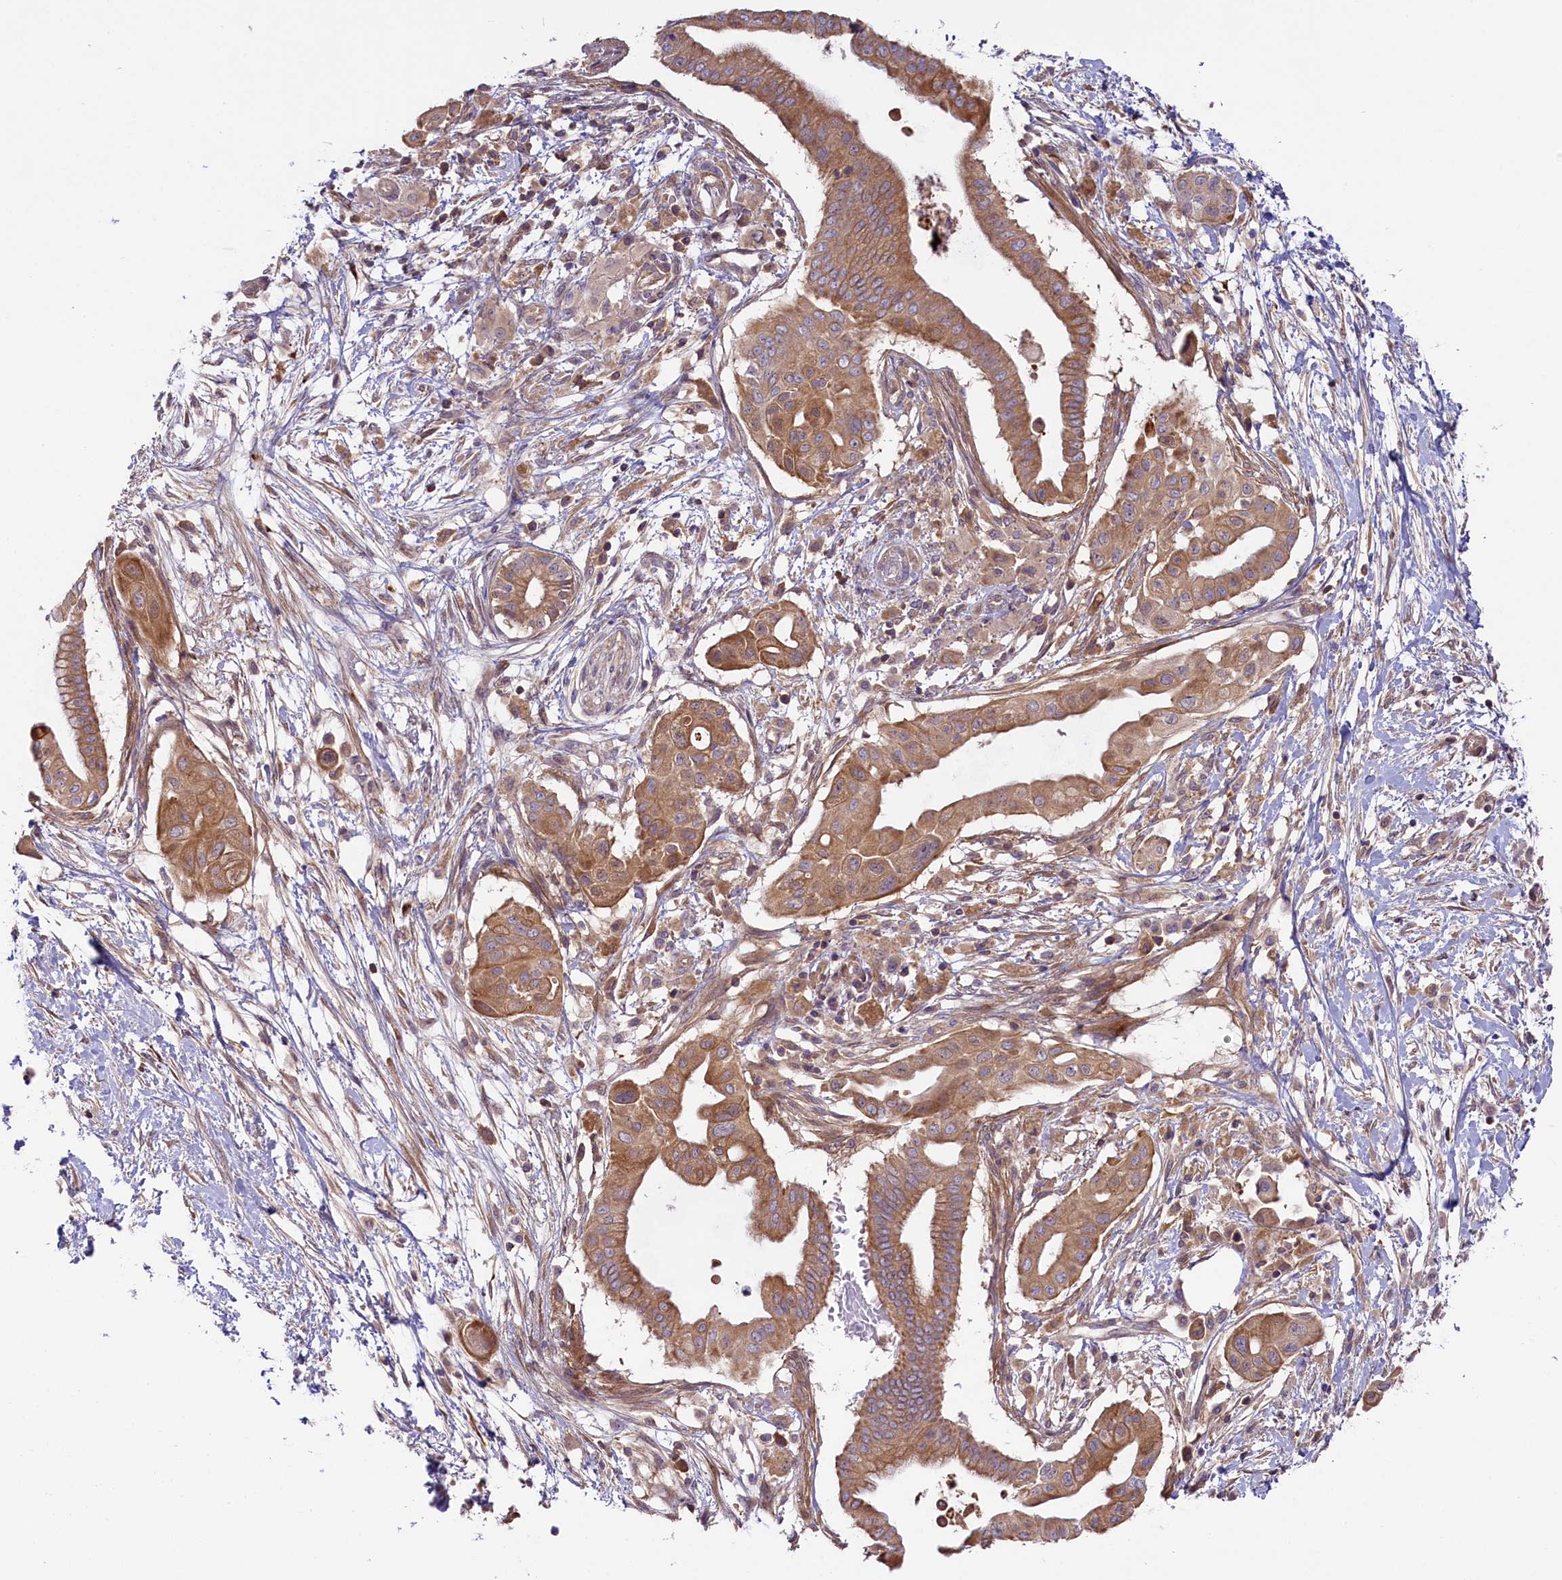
{"staining": {"intensity": "moderate", "quantity": ">75%", "location": "cytoplasmic/membranous"}, "tissue": "pancreatic cancer", "cell_type": "Tumor cells", "image_type": "cancer", "snomed": [{"axis": "morphology", "description": "Adenocarcinoma, NOS"}, {"axis": "topography", "description": "Pancreas"}], "caption": "Moderate cytoplasmic/membranous protein expression is appreciated in approximately >75% of tumor cells in adenocarcinoma (pancreatic). Using DAB (brown) and hematoxylin (blue) stains, captured at high magnification using brightfield microscopy.", "gene": "COG8", "patient": {"sex": "male", "age": 68}}